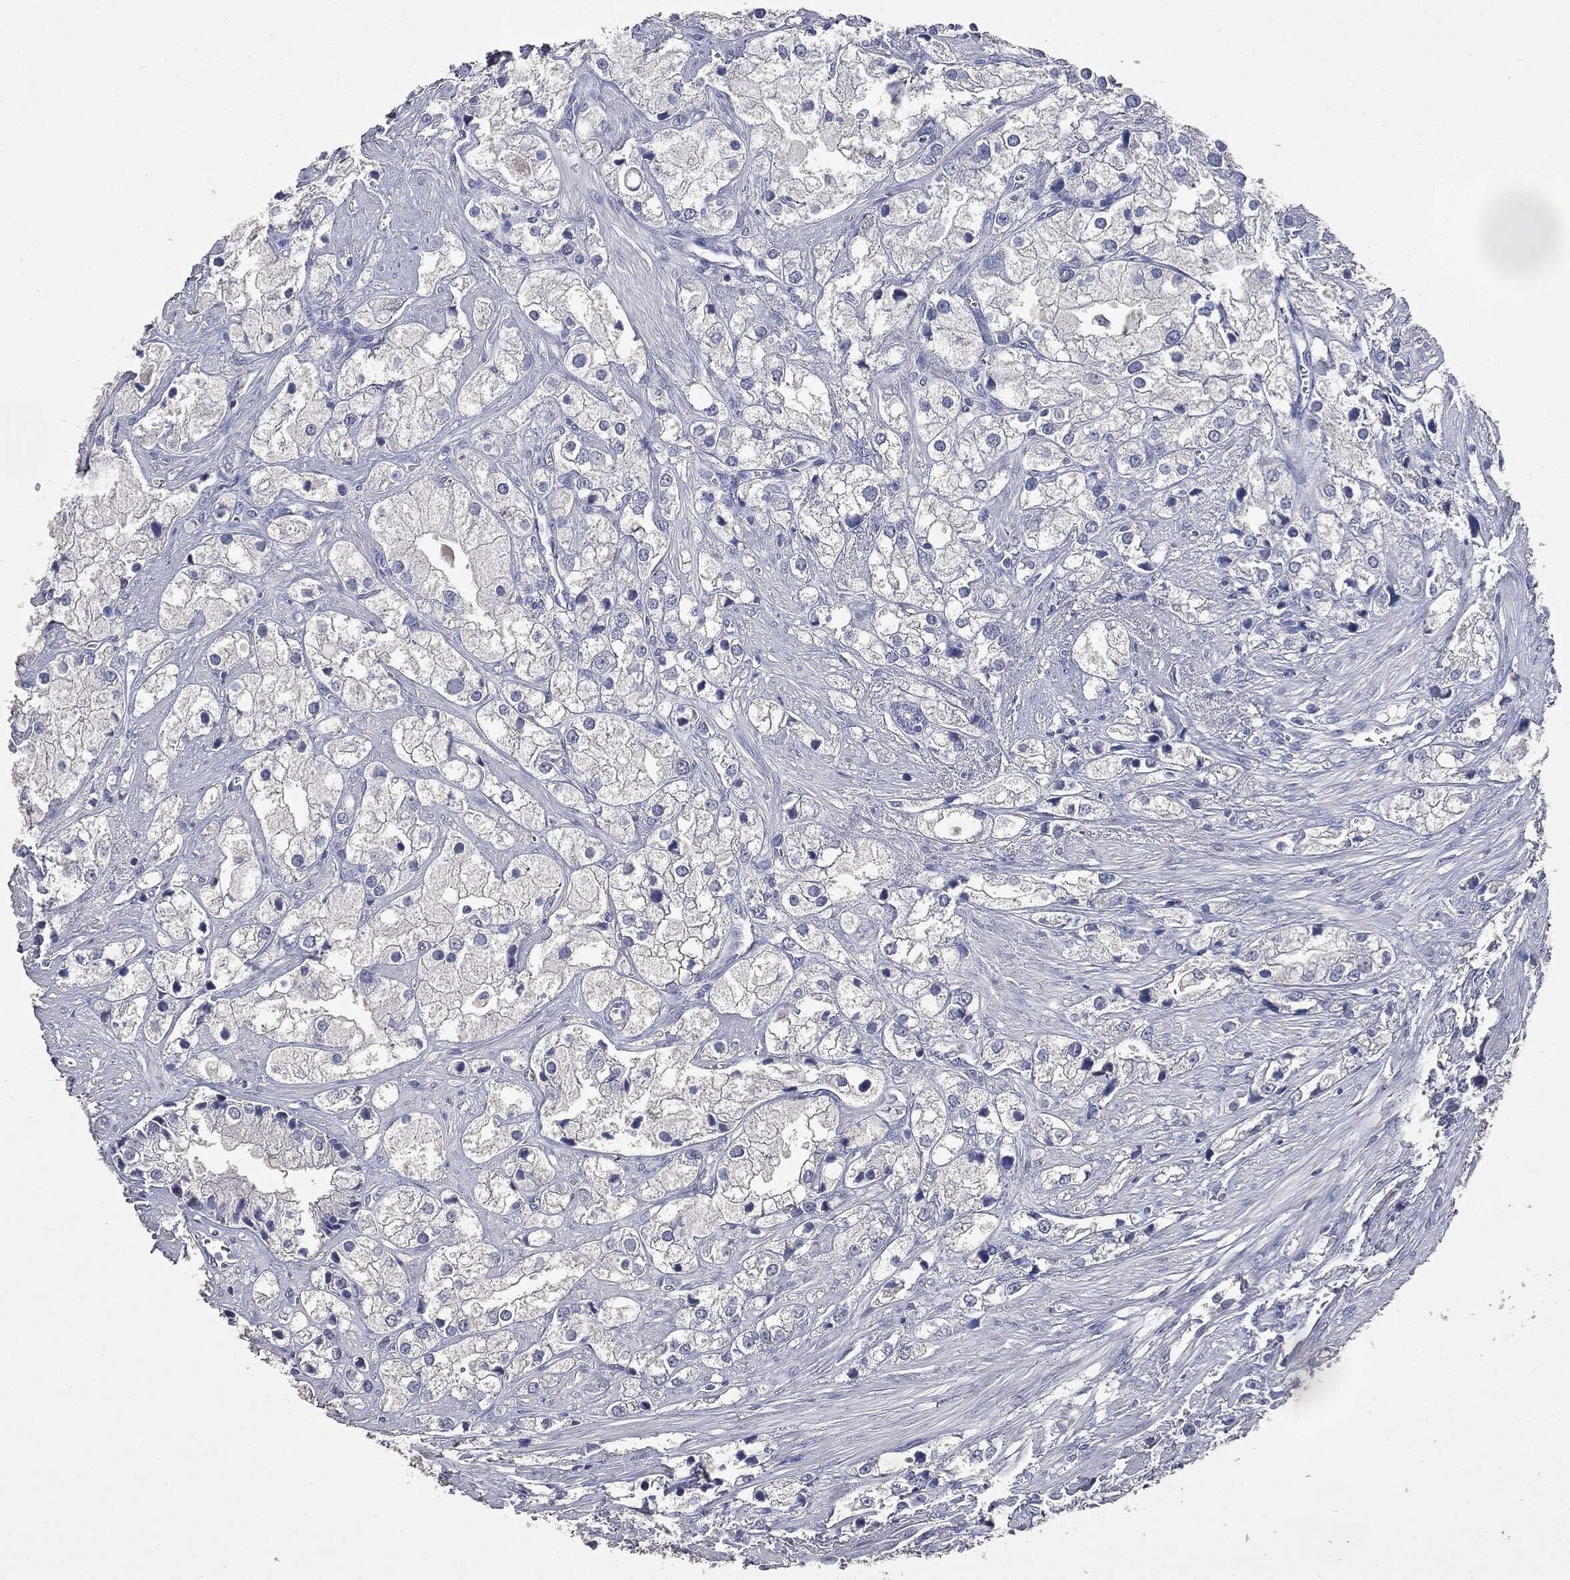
{"staining": {"intensity": "negative", "quantity": "none", "location": "none"}, "tissue": "prostate cancer", "cell_type": "Tumor cells", "image_type": "cancer", "snomed": [{"axis": "morphology", "description": "Adenocarcinoma, NOS"}, {"axis": "topography", "description": "Prostate and seminal vesicle, NOS"}, {"axis": "topography", "description": "Prostate"}], "caption": "The photomicrograph shows no significant positivity in tumor cells of prostate cancer. Brightfield microscopy of immunohistochemistry (IHC) stained with DAB (3,3'-diaminobenzidine) (brown) and hematoxylin (blue), captured at high magnification.", "gene": "ATP2A1", "patient": {"sex": "male", "age": 79}}